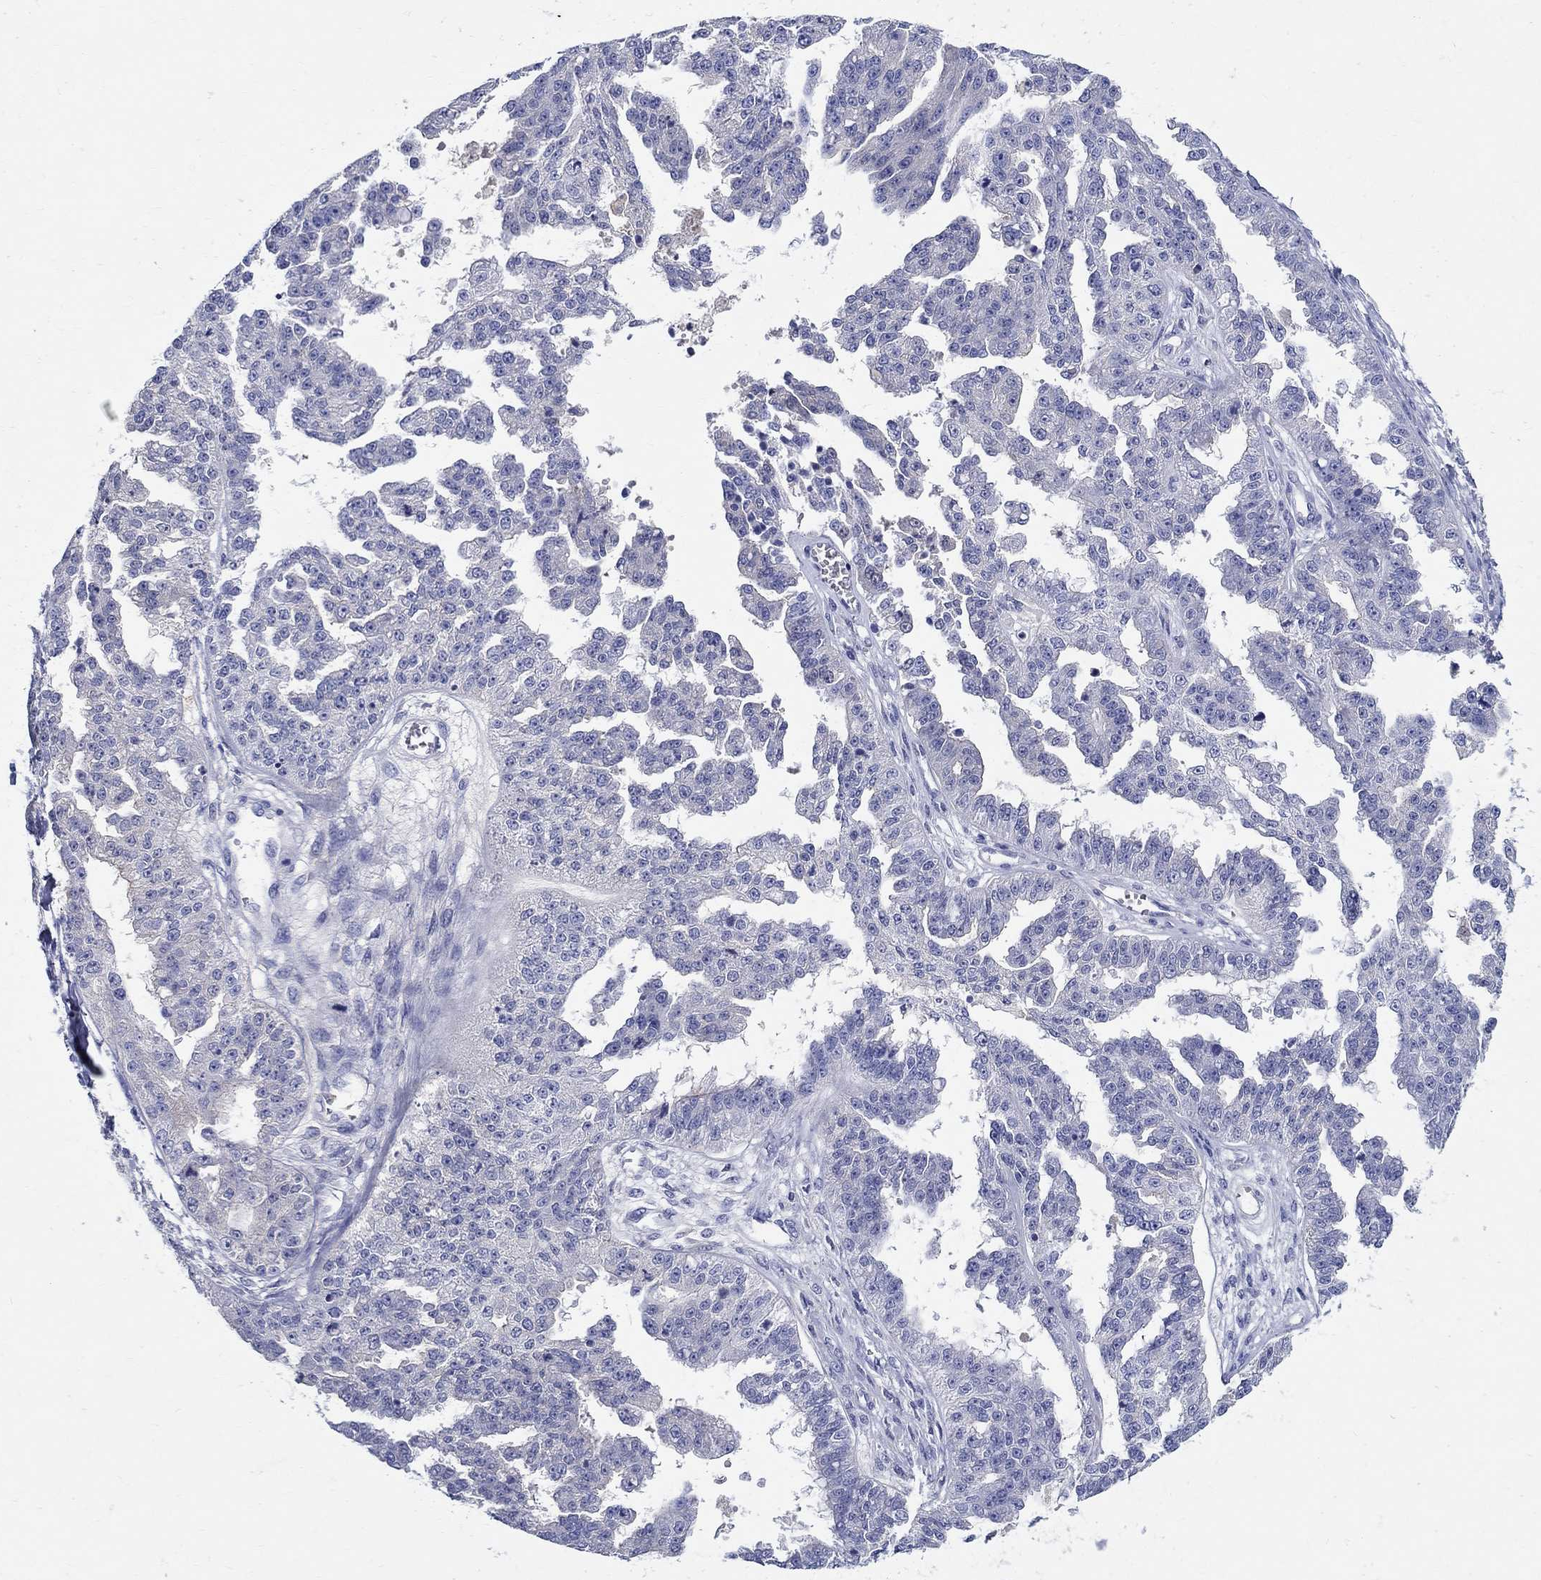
{"staining": {"intensity": "negative", "quantity": "none", "location": "none"}, "tissue": "ovarian cancer", "cell_type": "Tumor cells", "image_type": "cancer", "snomed": [{"axis": "morphology", "description": "Cystadenocarcinoma, serous, NOS"}, {"axis": "topography", "description": "Ovary"}], "caption": "An image of human ovarian cancer (serous cystadenocarcinoma) is negative for staining in tumor cells.", "gene": "CRYGD", "patient": {"sex": "female", "age": 58}}